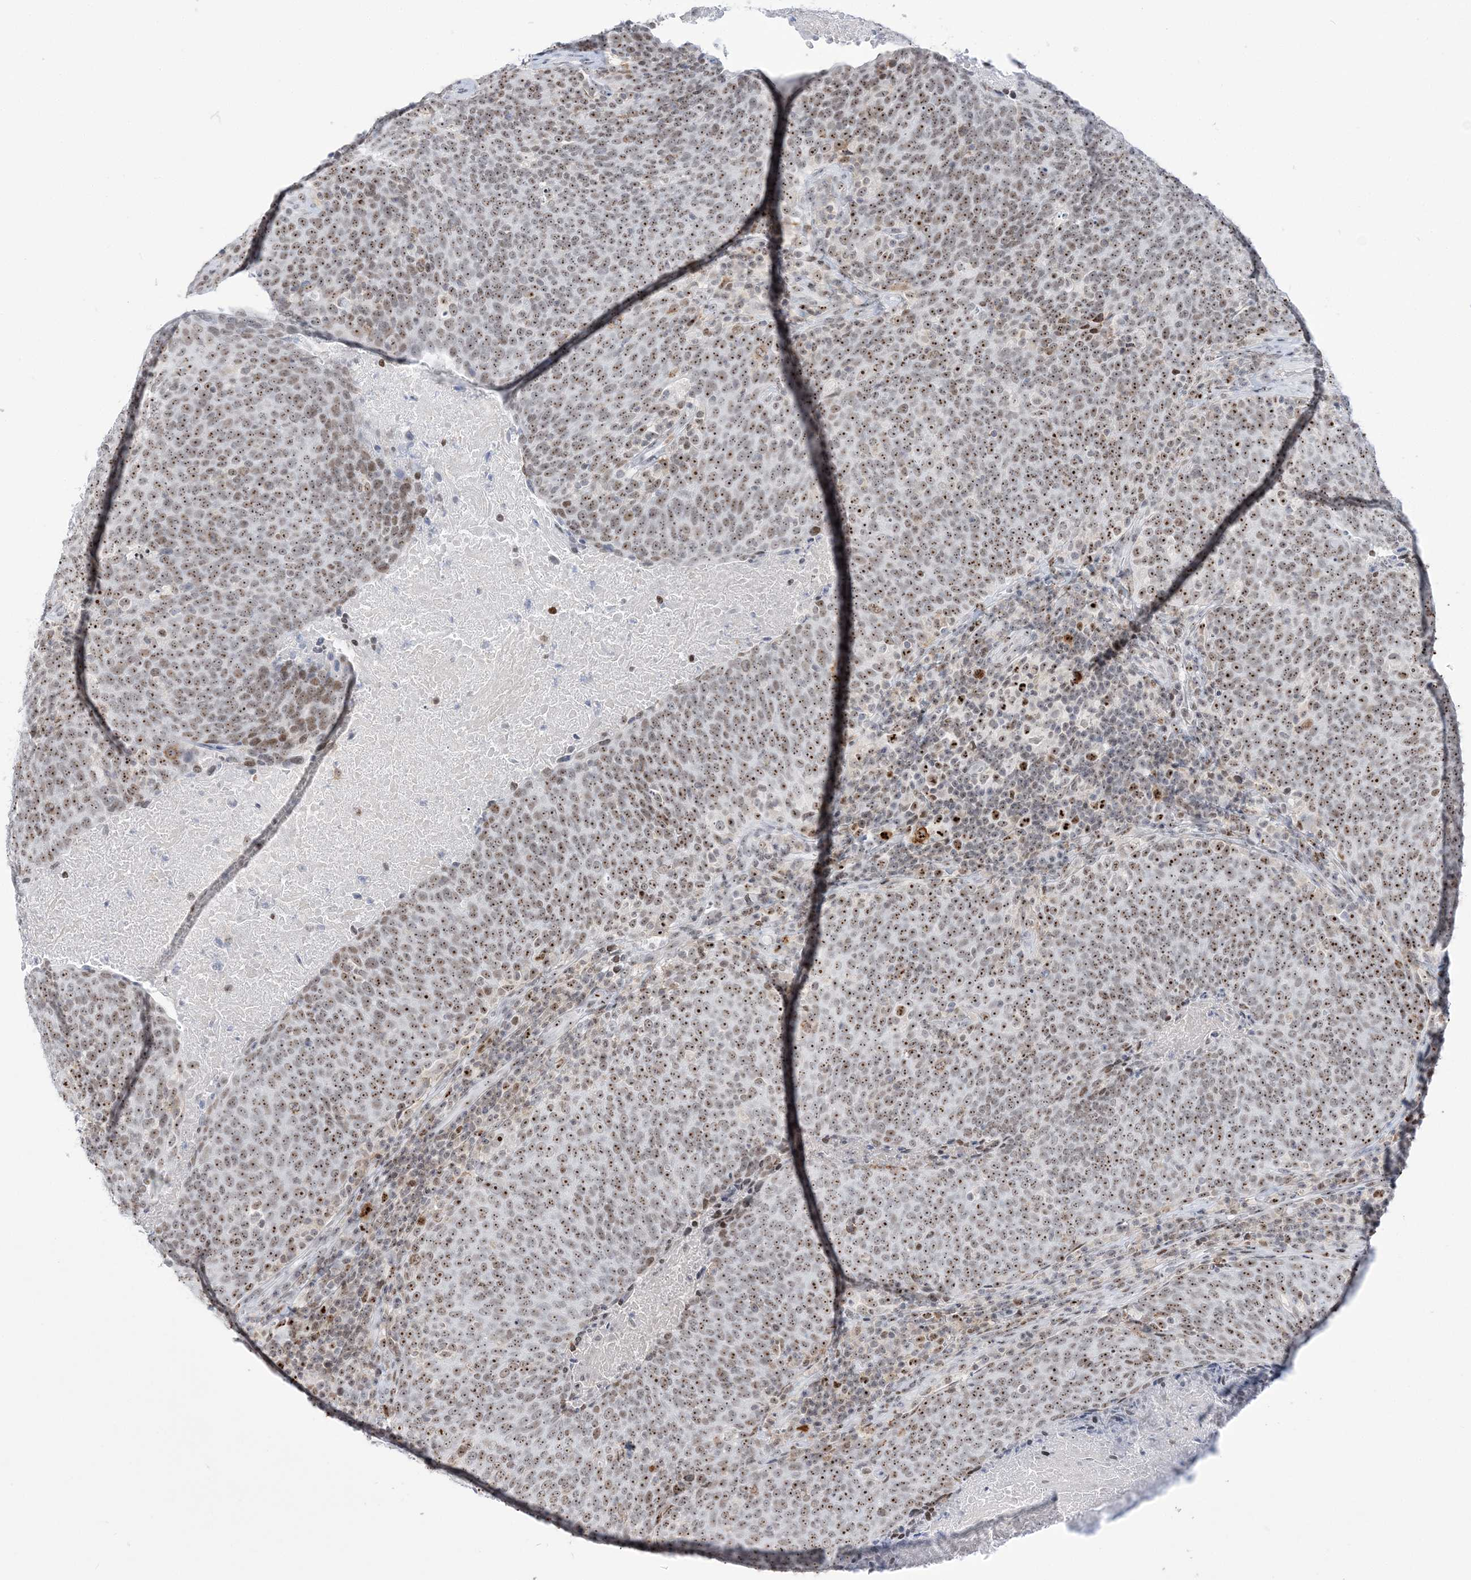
{"staining": {"intensity": "moderate", "quantity": ">75%", "location": "nuclear"}, "tissue": "head and neck cancer", "cell_type": "Tumor cells", "image_type": "cancer", "snomed": [{"axis": "morphology", "description": "Squamous cell carcinoma, NOS"}, {"axis": "morphology", "description": "Squamous cell carcinoma, metastatic, NOS"}, {"axis": "topography", "description": "Lymph node"}, {"axis": "topography", "description": "Head-Neck"}], "caption": "A high-resolution photomicrograph shows immunohistochemistry staining of metastatic squamous cell carcinoma (head and neck), which displays moderate nuclear positivity in approximately >75% of tumor cells. Using DAB (3,3'-diaminobenzidine) (brown) and hematoxylin (blue) stains, captured at high magnification using brightfield microscopy.", "gene": "DDX21", "patient": {"sex": "male", "age": 62}}